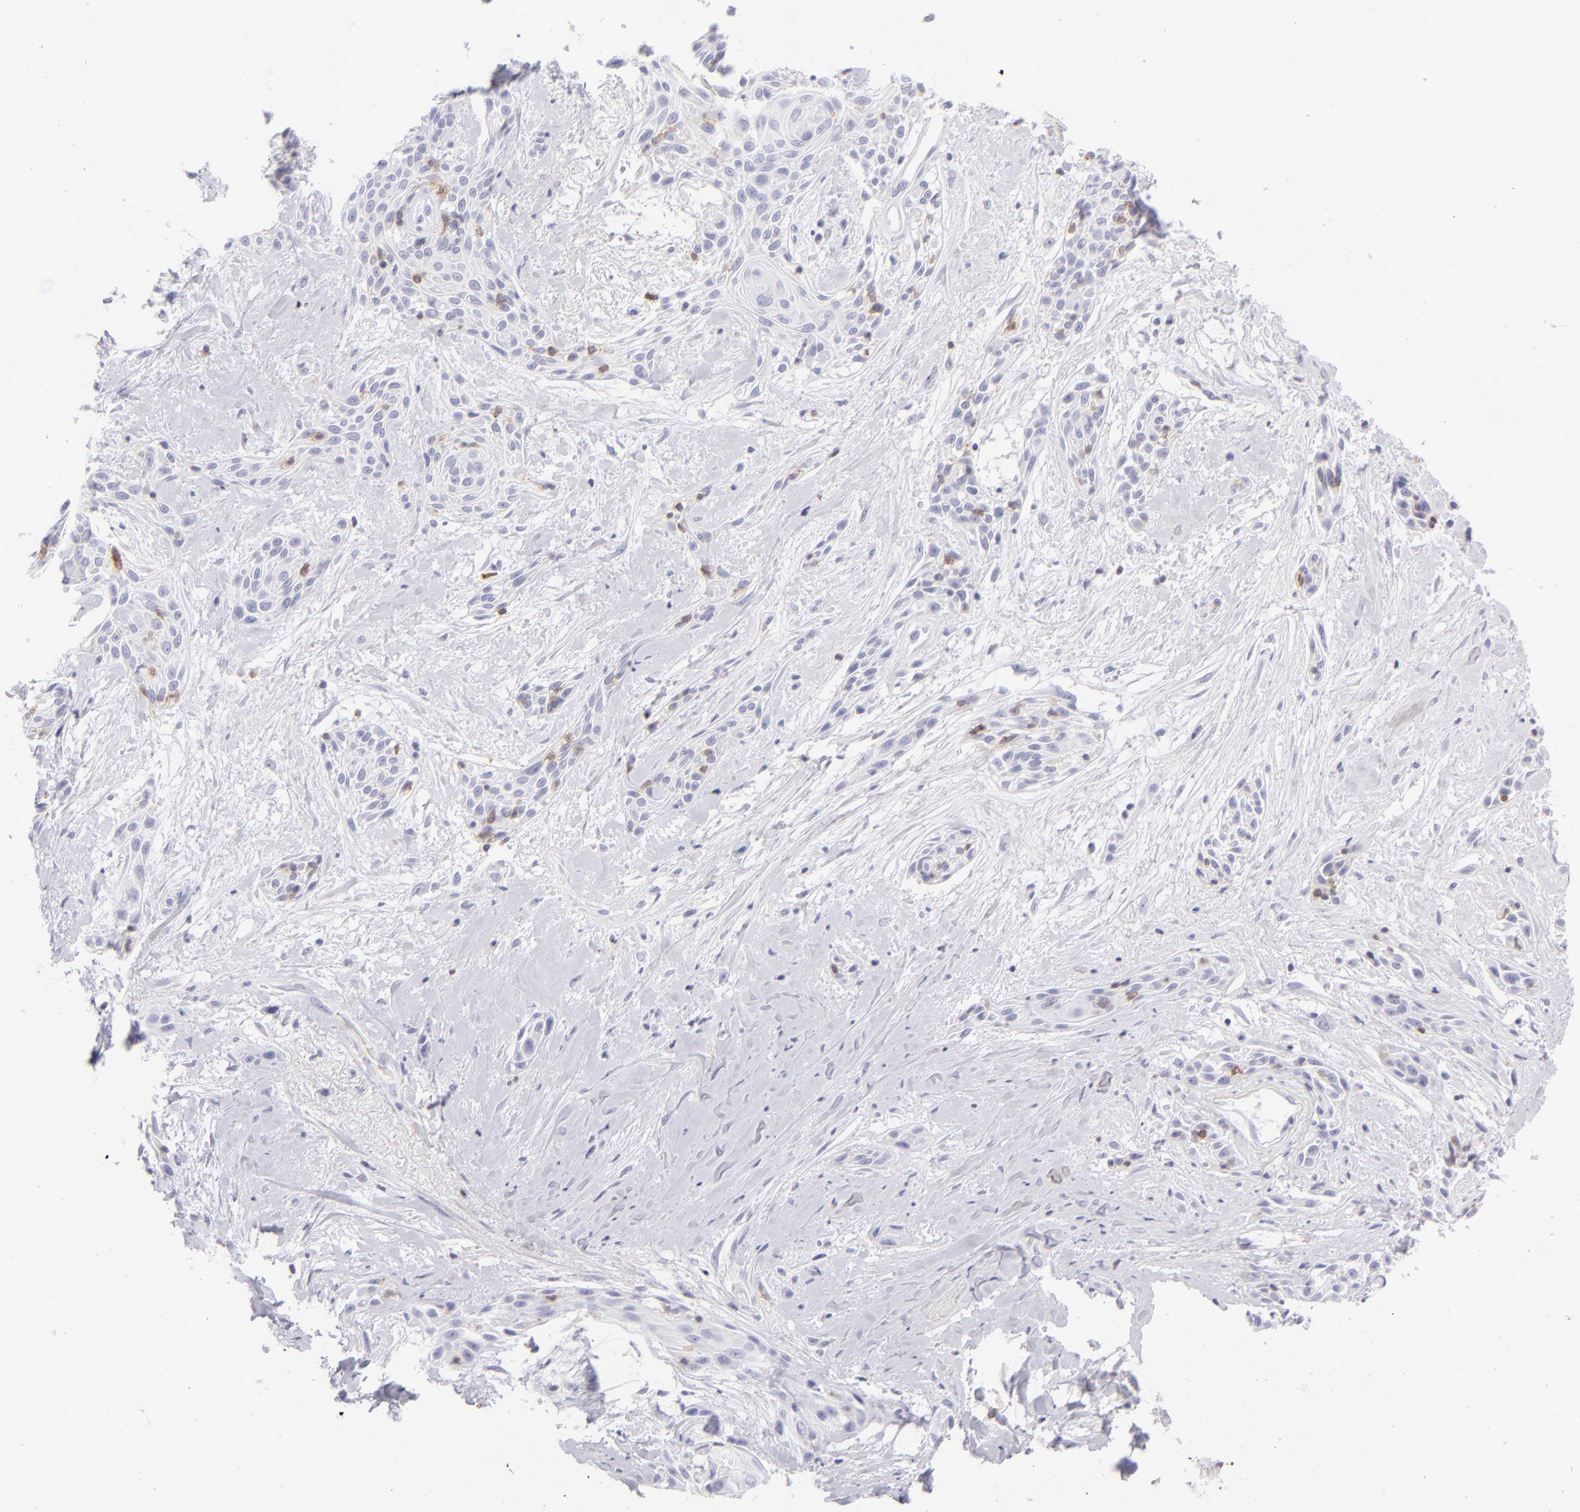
{"staining": {"intensity": "negative", "quantity": "none", "location": "none"}, "tissue": "skin cancer", "cell_type": "Tumor cells", "image_type": "cancer", "snomed": [{"axis": "morphology", "description": "Squamous cell carcinoma, NOS"}, {"axis": "topography", "description": "Skin"}, {"axis": "topography", "description": "Anal"}], "caption": "The IHC micrograph has no significant positivity in tumor cells of skin cancer (squamous cell carcinoma) tissue.", "gene": "CD69", "patient": {"sex": "male", "age": 64}}